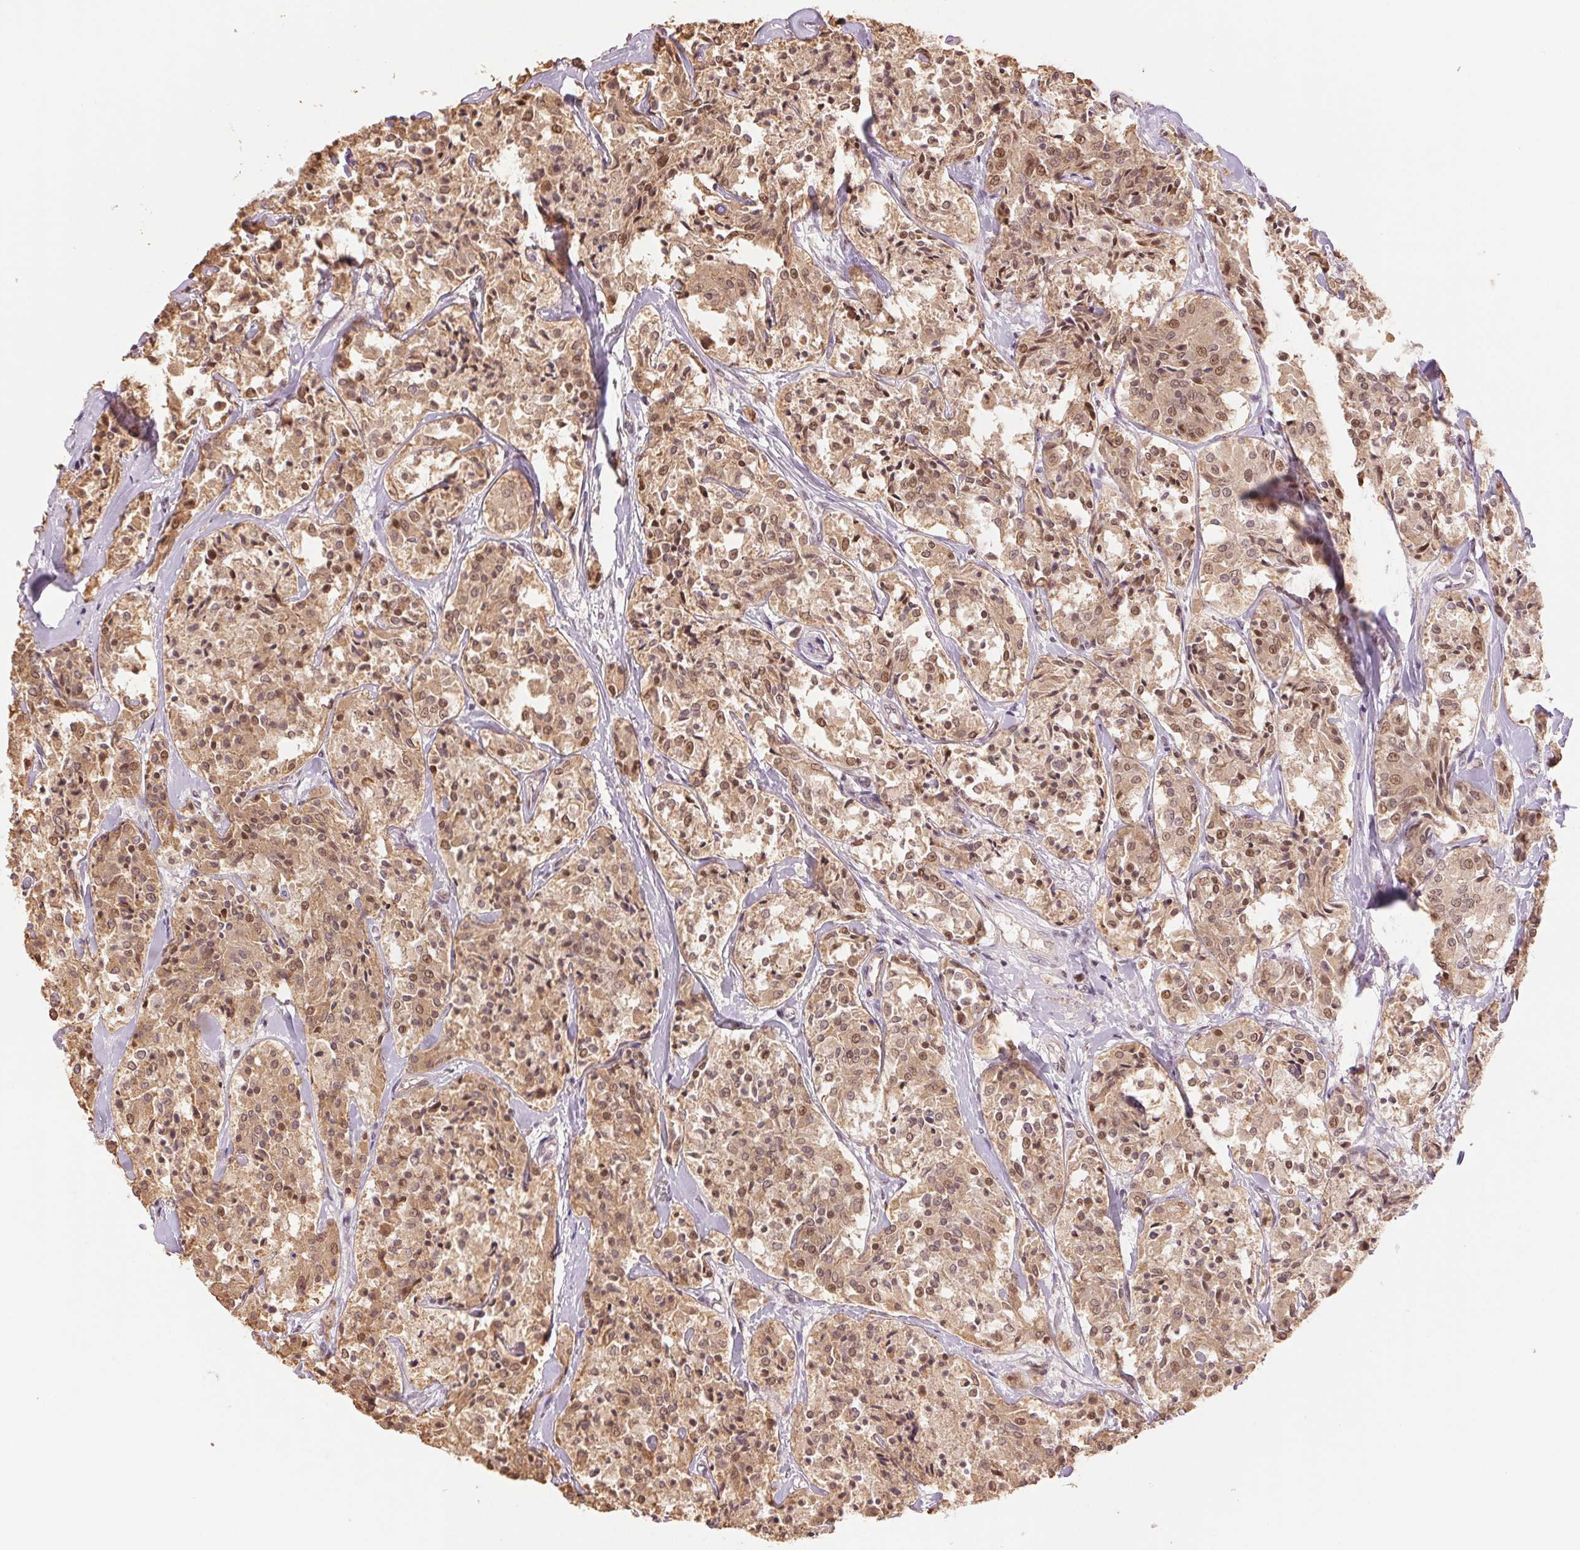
{"staining": {"intensity": "moderate", "quantity": ">75%", "location": "cytoplasmic/membranous,nuclear"}, "tissue": "carcinoid", "cell_type": "Tumor cells", "image_type": "cancer", "snomed": [{"axis": "morphology", "description": "Carcinoid, malignant, NOS"}, {"axis": "topography", "description": "Lung"}], "caption": "Immunohistochemistry (DAB (3,3'-diaminobenzidine)) staining of carcinoid shows moderate cytoplasmic/membranous and nuclear protein staining in approximately >75% of tumor cells.", "gene": "GRHL3", "patient": {"sex": "male", "age": 71}}